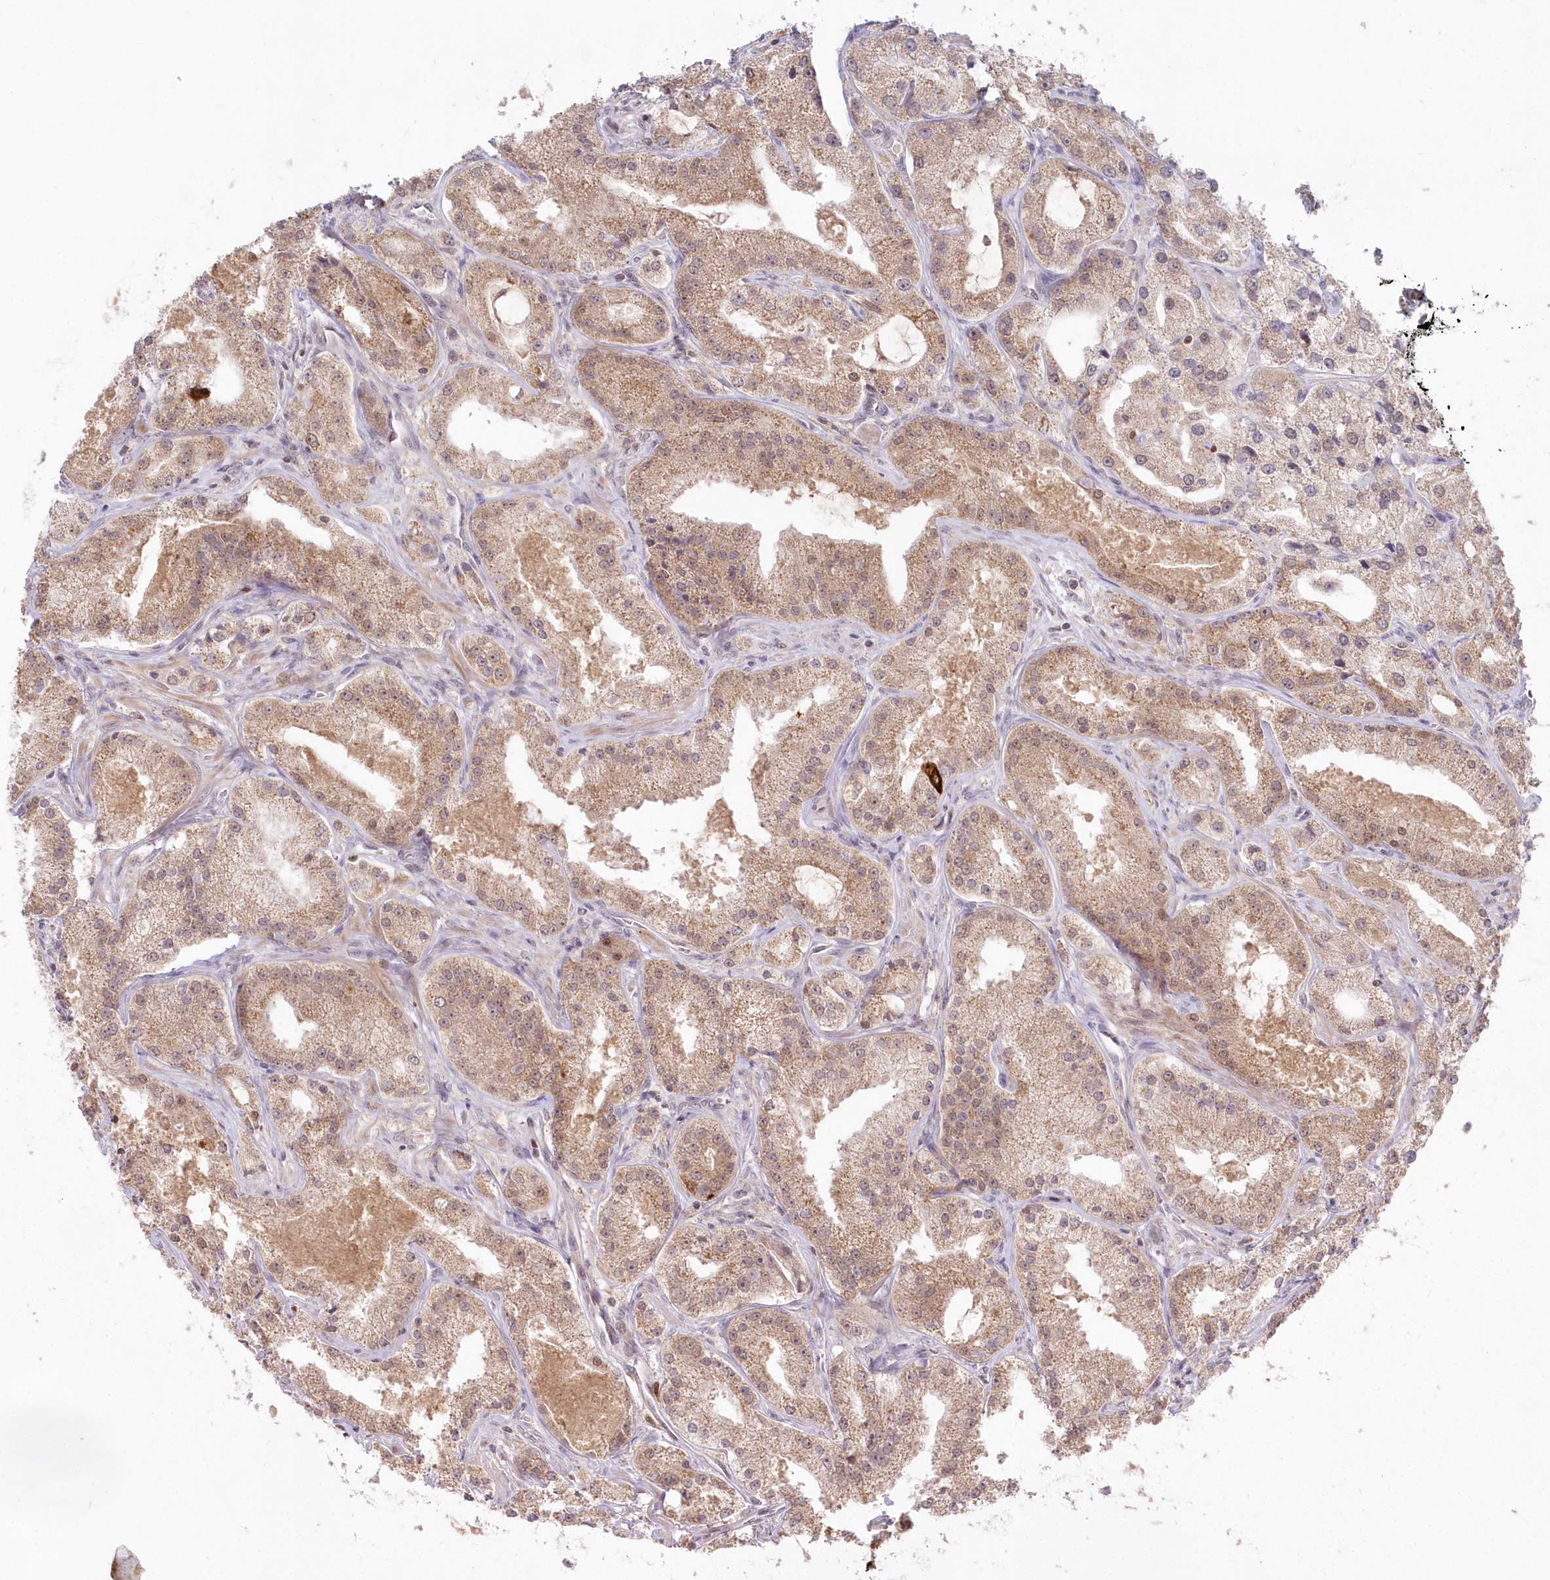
{"staining": {"intensity": "moderate", "quantity": ">75%", "location": "cytoplasmic/membranous,nuclear"}, "tissue": "prostate cancer", "cell_type": "Tumor cells", "image_type": "cancer", "snomed": [{"axis": "morphology", "description": "Adenocarcinoma, Low grade"}, {"axis": "topography", "description": "Prostate"}], "caption": "Tumor cells demonstrate moderate cytoplasmic/membranous and nuclear expression in about >75% of cells in adenocarcinoma (low-grade) (prostate).", "gene": "ASCC1", "patient": {"sex": "male", "age": 69}}